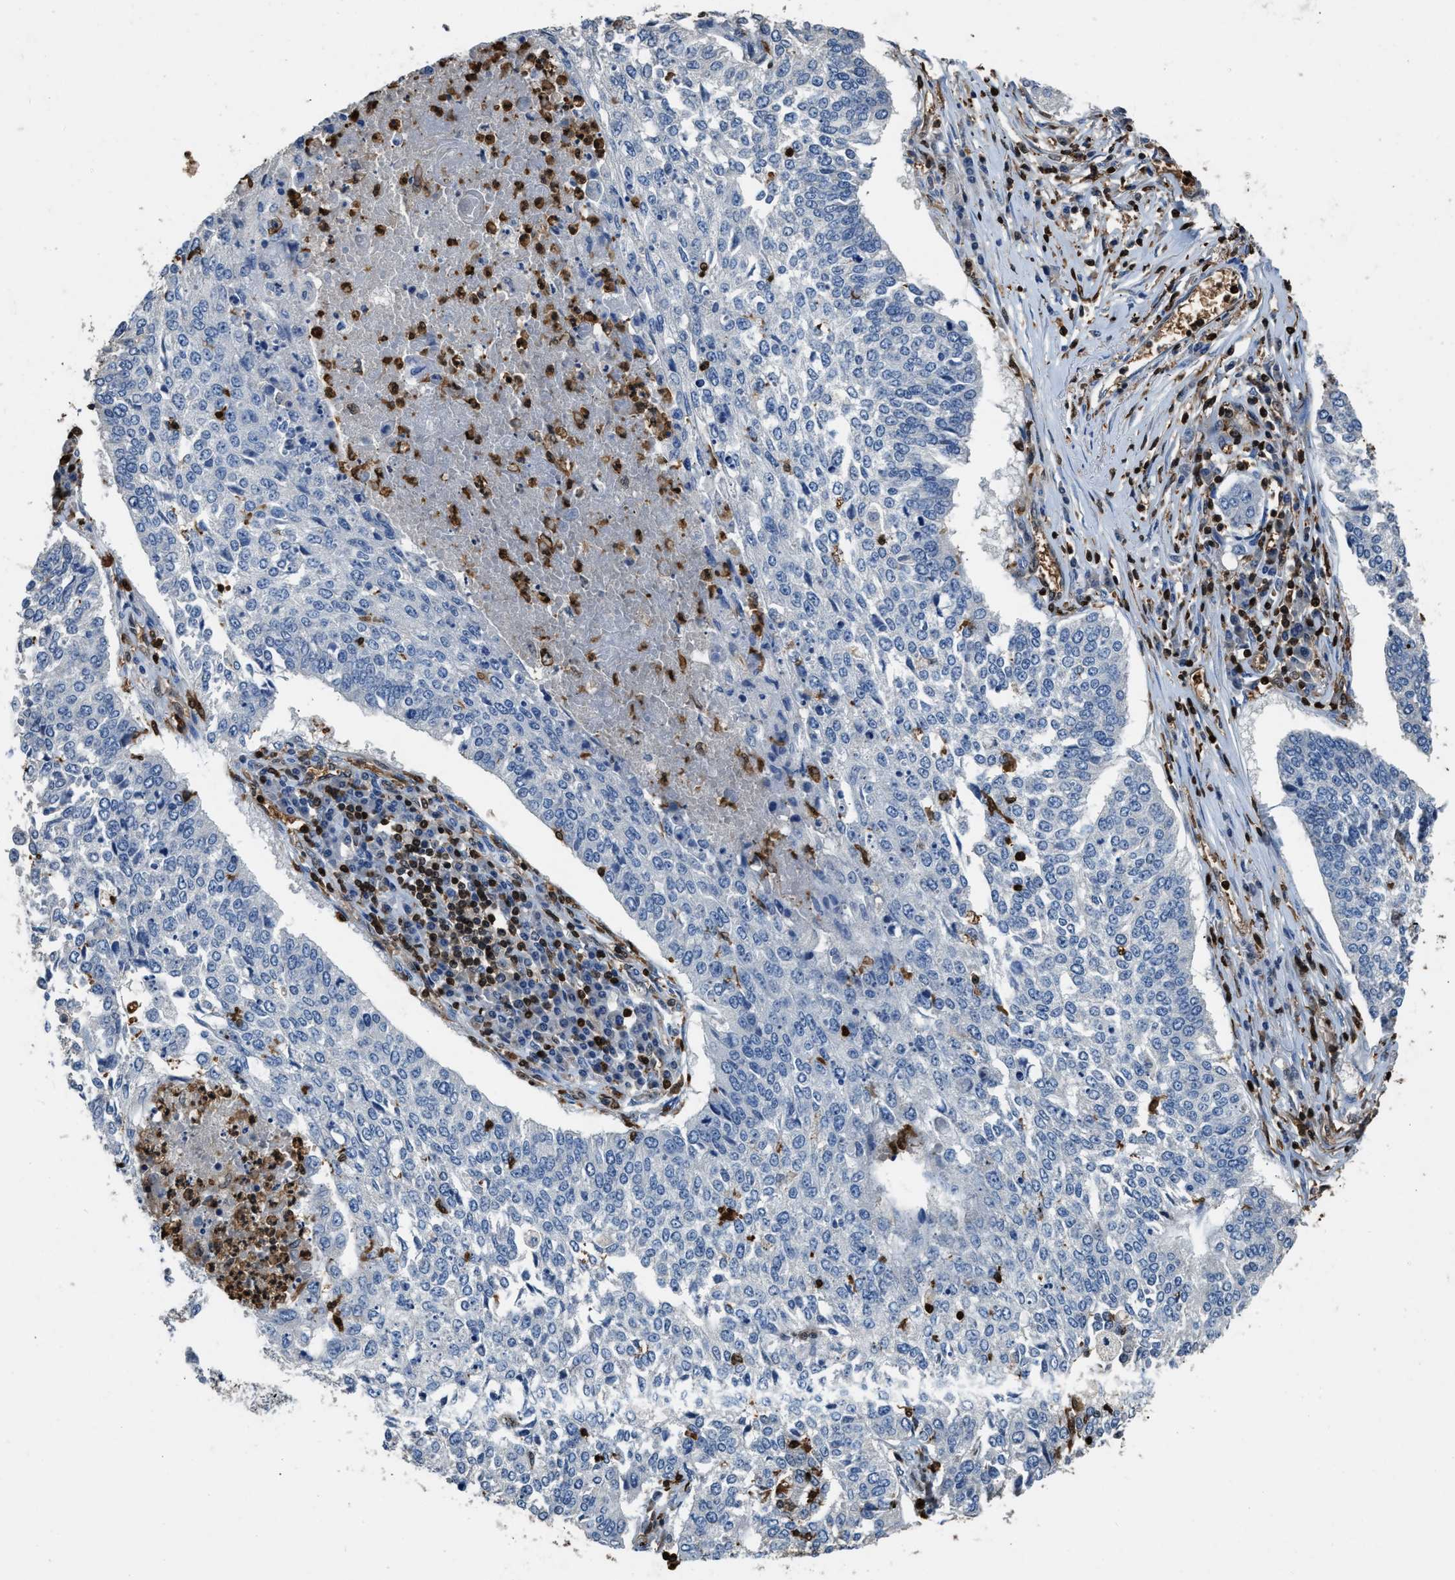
{"staining": {"intensity": "negative", "quantity": "none", "location": "none"}, "tissue": "lung cancer", "cell_type": "Tumor cells", "image_type": "cancer", "snomed": [{"axis": "morphology", "description": "Normal tissue, NOS"}, {"axis": "morphology", "description": "Squamous cell carcinoma, NOS"}, {"axis": "topography", "description": "Cartilage tissue"}, {"axis": "topography", "description": "Bronchus"}, {"axis": "topography", "description": "Lung"}], "caption": "A high-resolution photomicrograph shows immunohistochemistry (IHC) staining of lung cancer, which demonstrates no significant expression in tumor cells.", "gene": "ARHGDIB", "patient": {"sex": "female", "age": 49}}